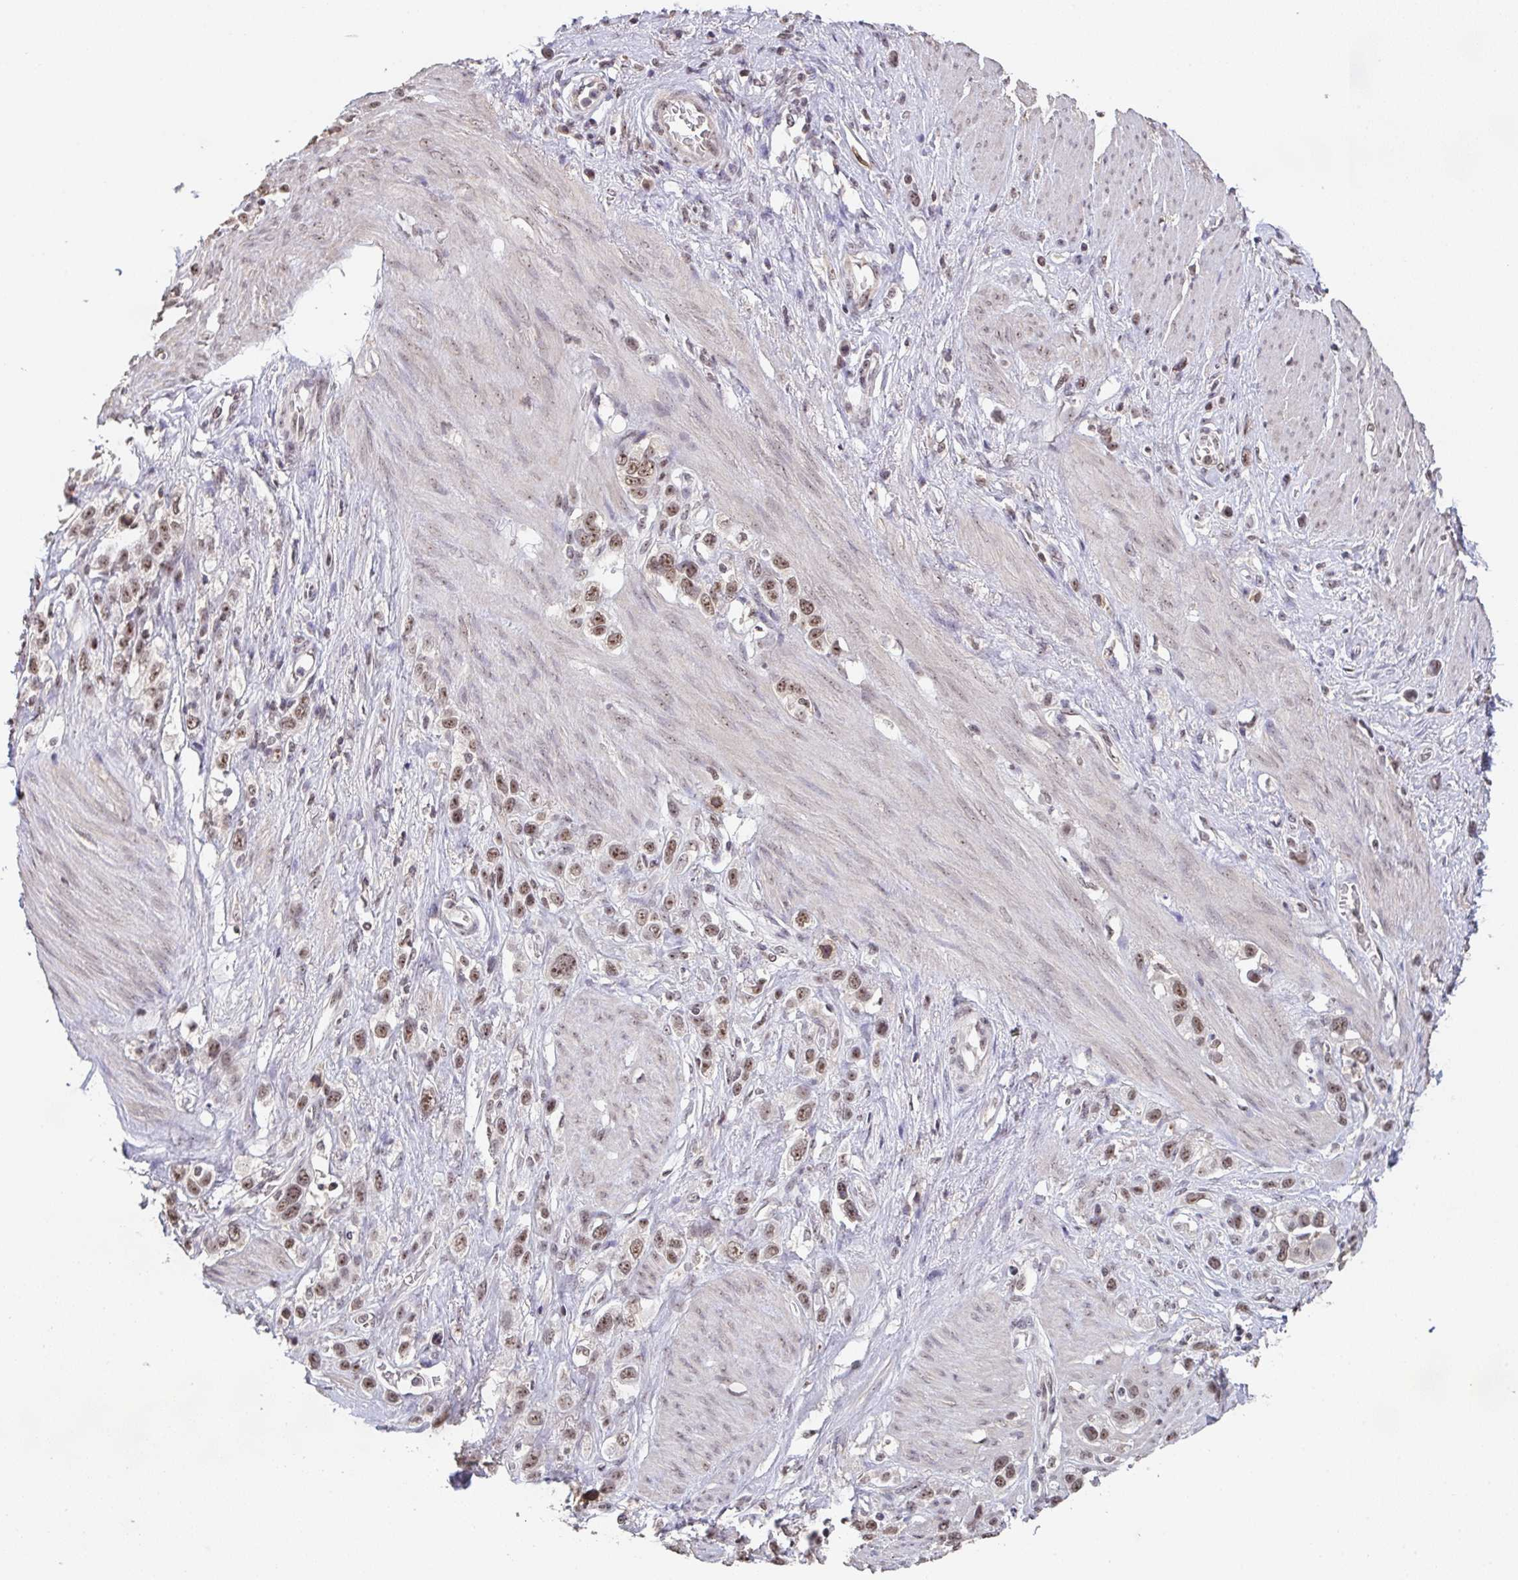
{"staining": {"intensity": "moderate", "quantity": ">75%", "location": "nuclear"}, "tissue": "stomach cancer", "cell_type": "Tumor cells", "image_type": "cancer", "snomed": [{"axis": "morphology", "description": "Adenocarcinoma, NOS"}, {"axis": "topography", "description": "Stomach"}], "caption": "Immunohistochemistry (DAB) staining of adenocarcinoma (stomach) reveals moderate nuclear protein positivity in about >75% of tumor cells.", "gene": "DKC1", "patient": {"sex": "female", "age": 65}}